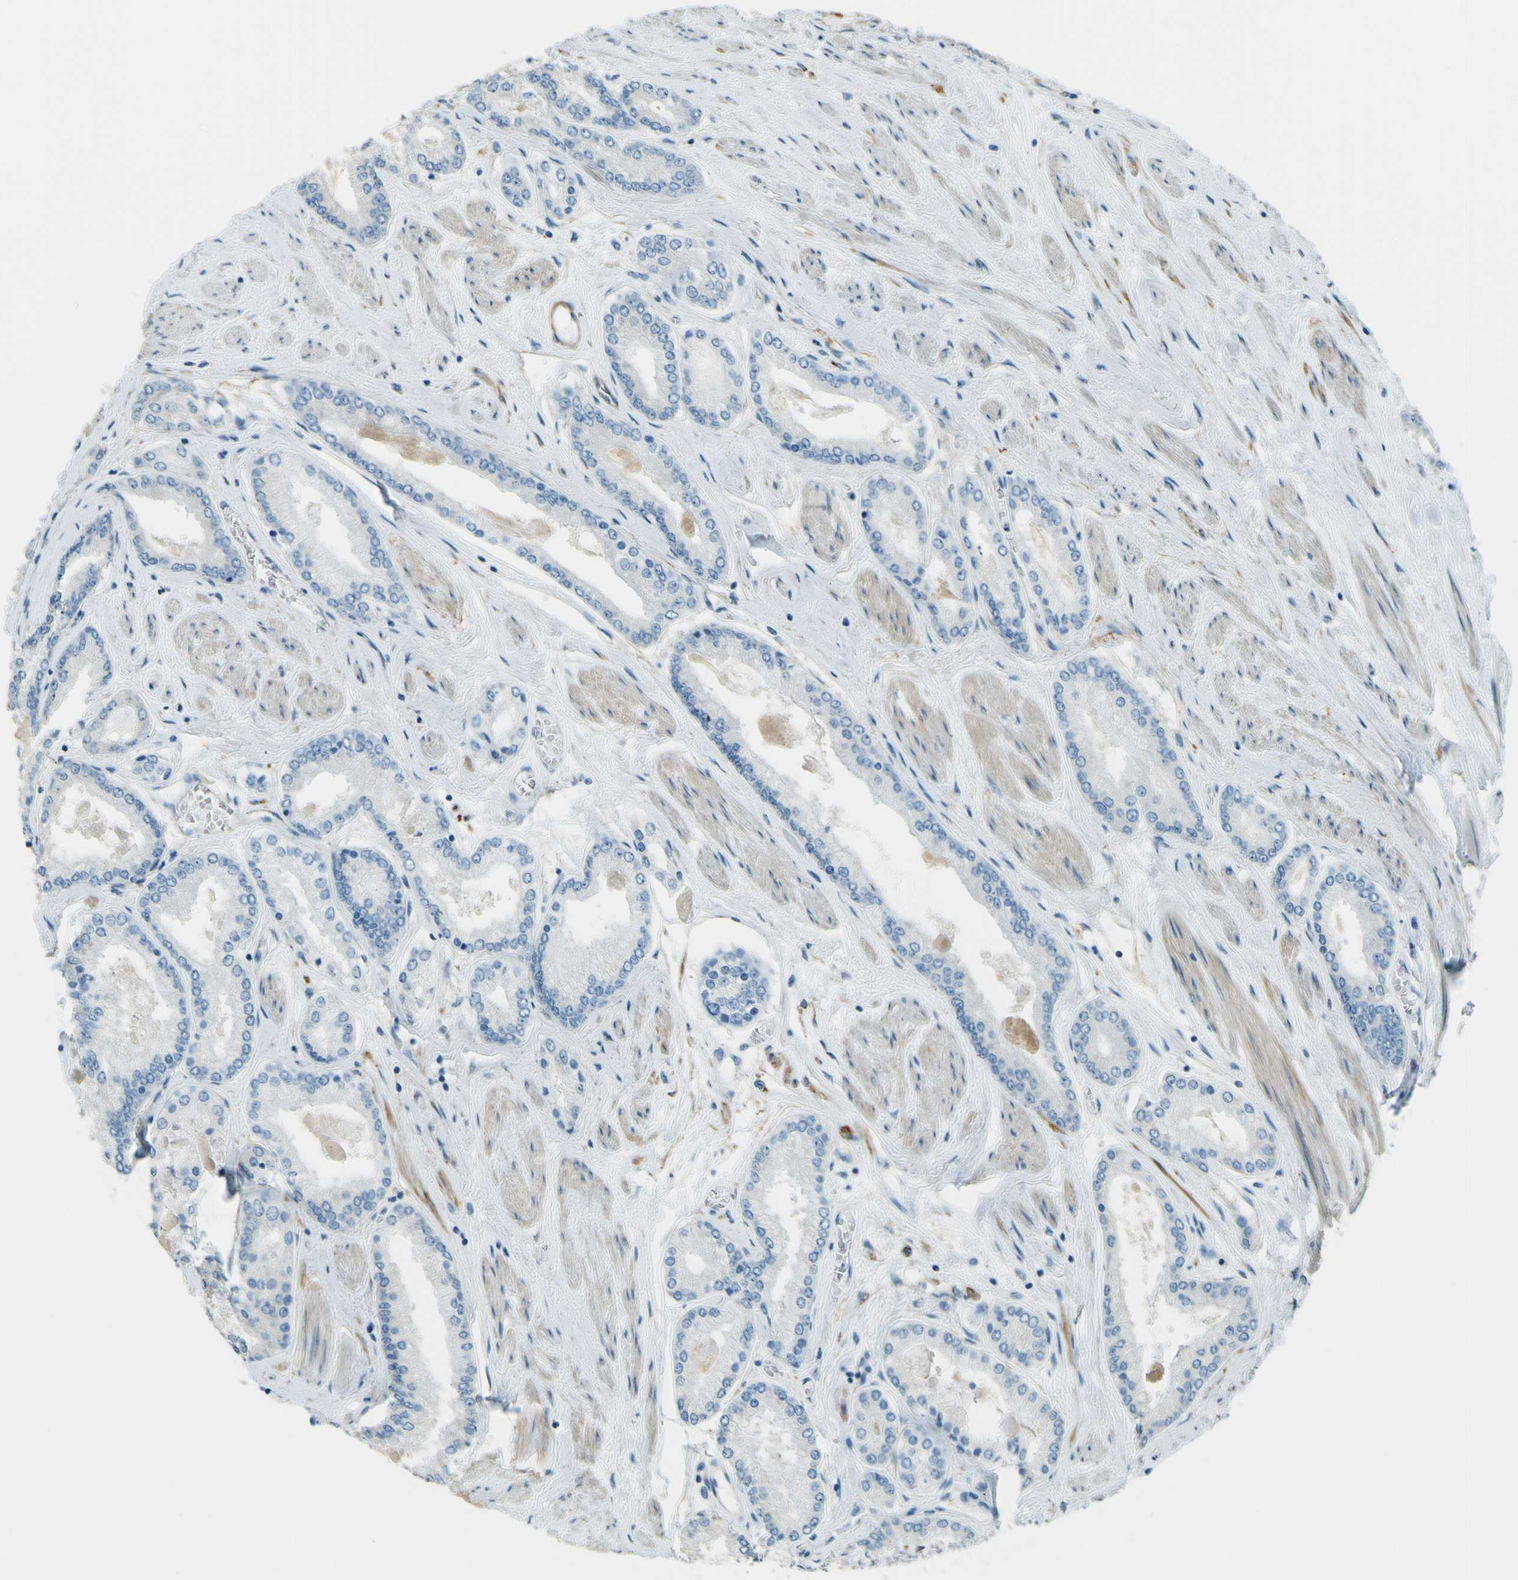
{"staining": {"intensity": "negative", "quantity": "none", "location": "none"}, "tissue": "prostate cancer", "cell_type": "Tumor cells", "image_type": "cancer", "snomed": [{"axis": "morphology", "description": "Adenocarcinoma, High grade"}, {"axis": "topography", "description": "Prostate"}], "caption": "High power microscopy micrograph of an immunohistochemistry micrograph of prostate cancer (adenocarcinoma (high-grade)), revealing no significant expression in tumor cells. (Immunohistochemistry, brightfield microscopy, high magnification).", "gene": "NEXN", "patient": {"sex": "male", "age": 59}}